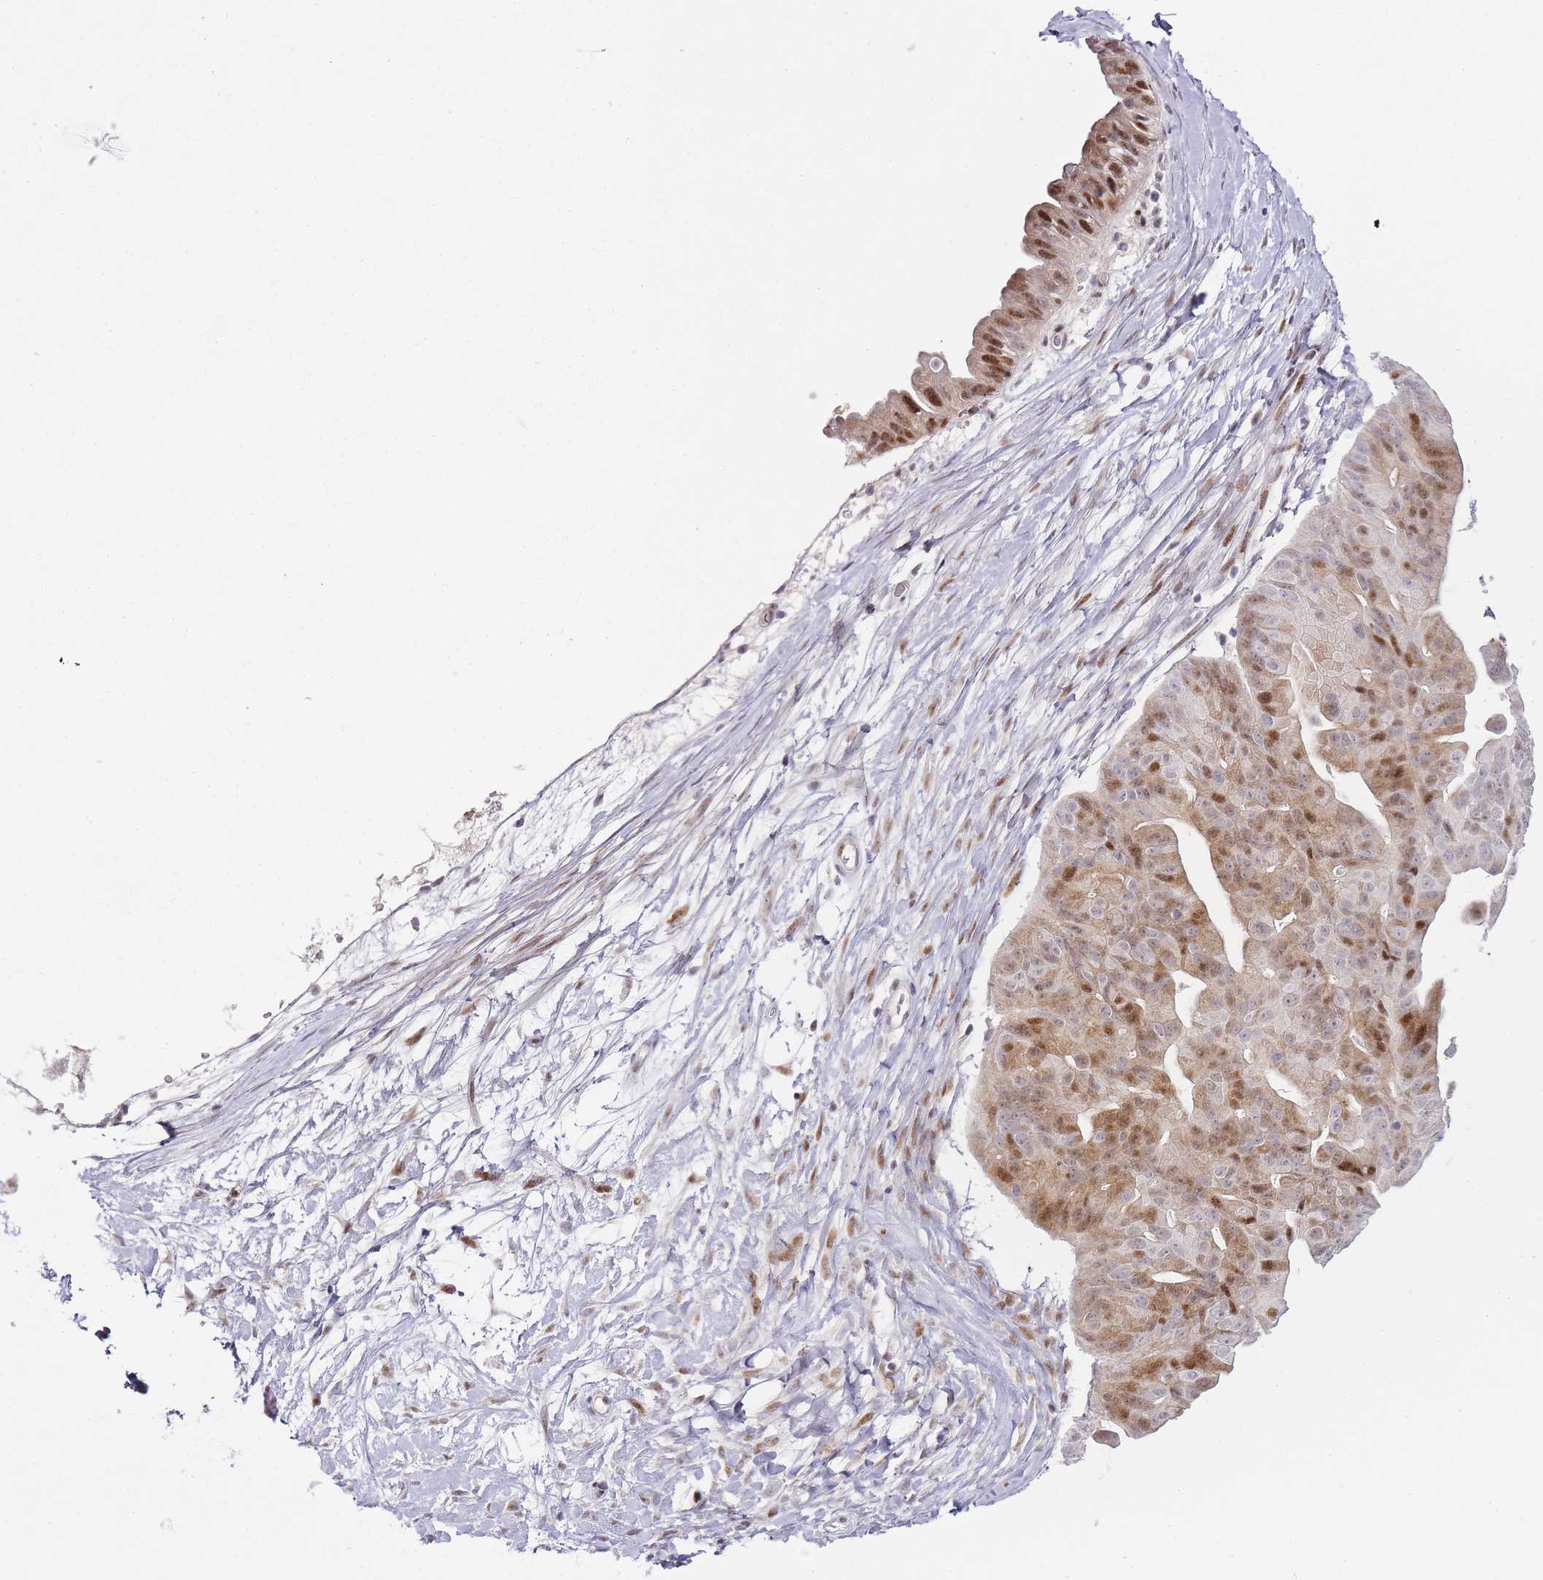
{"staining": {"intensity": "moderate", "quantity": "<25%", "location": "cytoplasmic/membranous,nuclear"}, "tissue": "ovarian cancer", "cell_type": "Tumor cells", "image_type": "cancer", "snomed": [{"axis": "morphology", "description": "Cystadenocarcinoma, mucinous, NOS"}, {"axis": "topography", "description": "Ovary"}], "caption": "An image of human ovarian cancer (mucinous cystadenocarcinoma) stained for a protein reveals moderate cytoplasmic/membranous and nuclear brown staining in tumor cells.", "gene": "OGG1", "patient": {"sex": "female", "age": 61}}